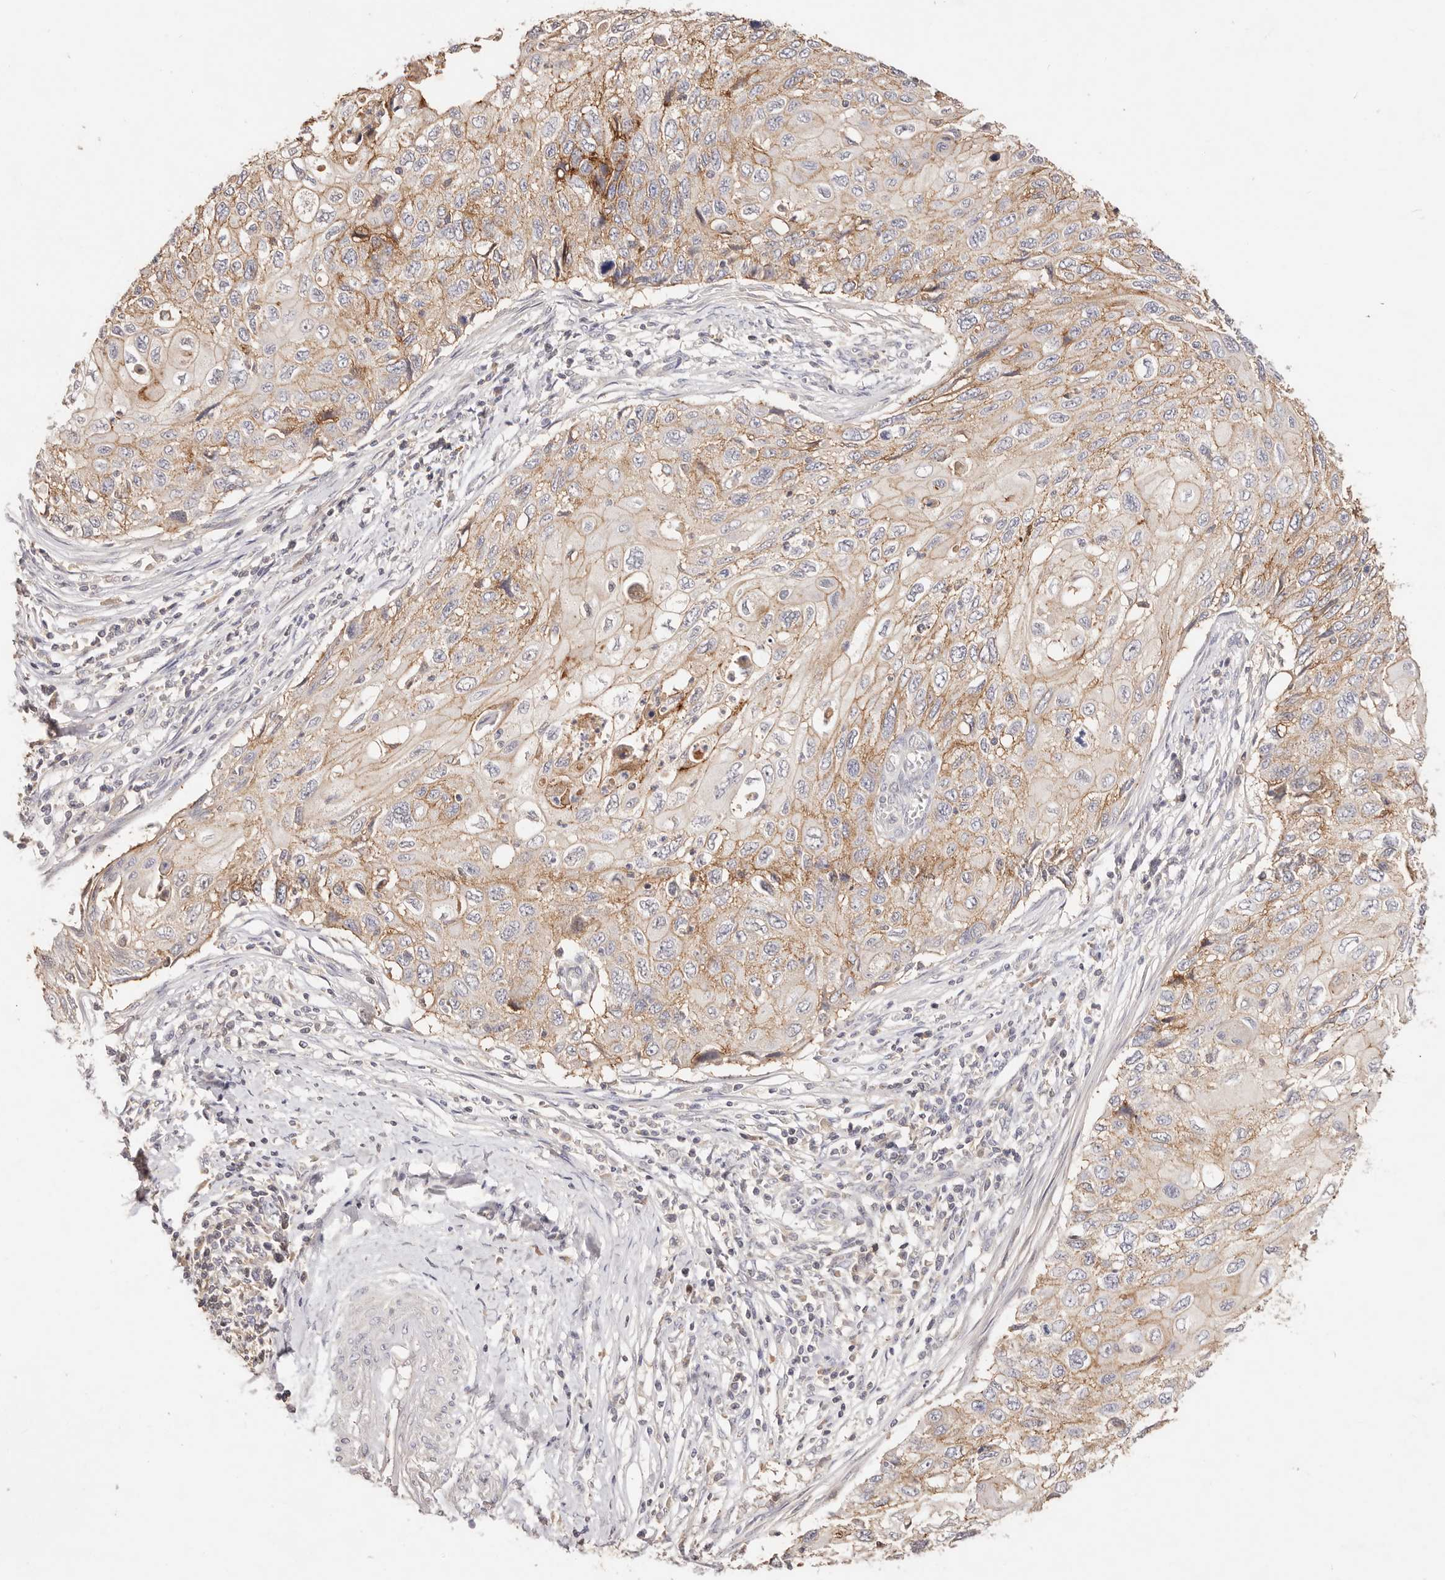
{"staining": {"intensity": "moderate", "quantity": "25%-75%", "location": "cytoplasmic/membranous"}, "tissue": "cervical cancer", "cell_type": "Tumor cells", "image_type": "cancer", "snomed": [{"axis": "morphology", "description": "Squamous cell carcinoma, NOS"}, {"axis": "topography", "description": "Cervix"}], "caption": "Cervical squamous cell carcinoma stained with a brown dye demonstrates moderate cytoplasmic/membranous positive staining in about 25%-75% of tumor cells.", "gene": "CXADR", "patient": {"sex": "female", "age": 70}}